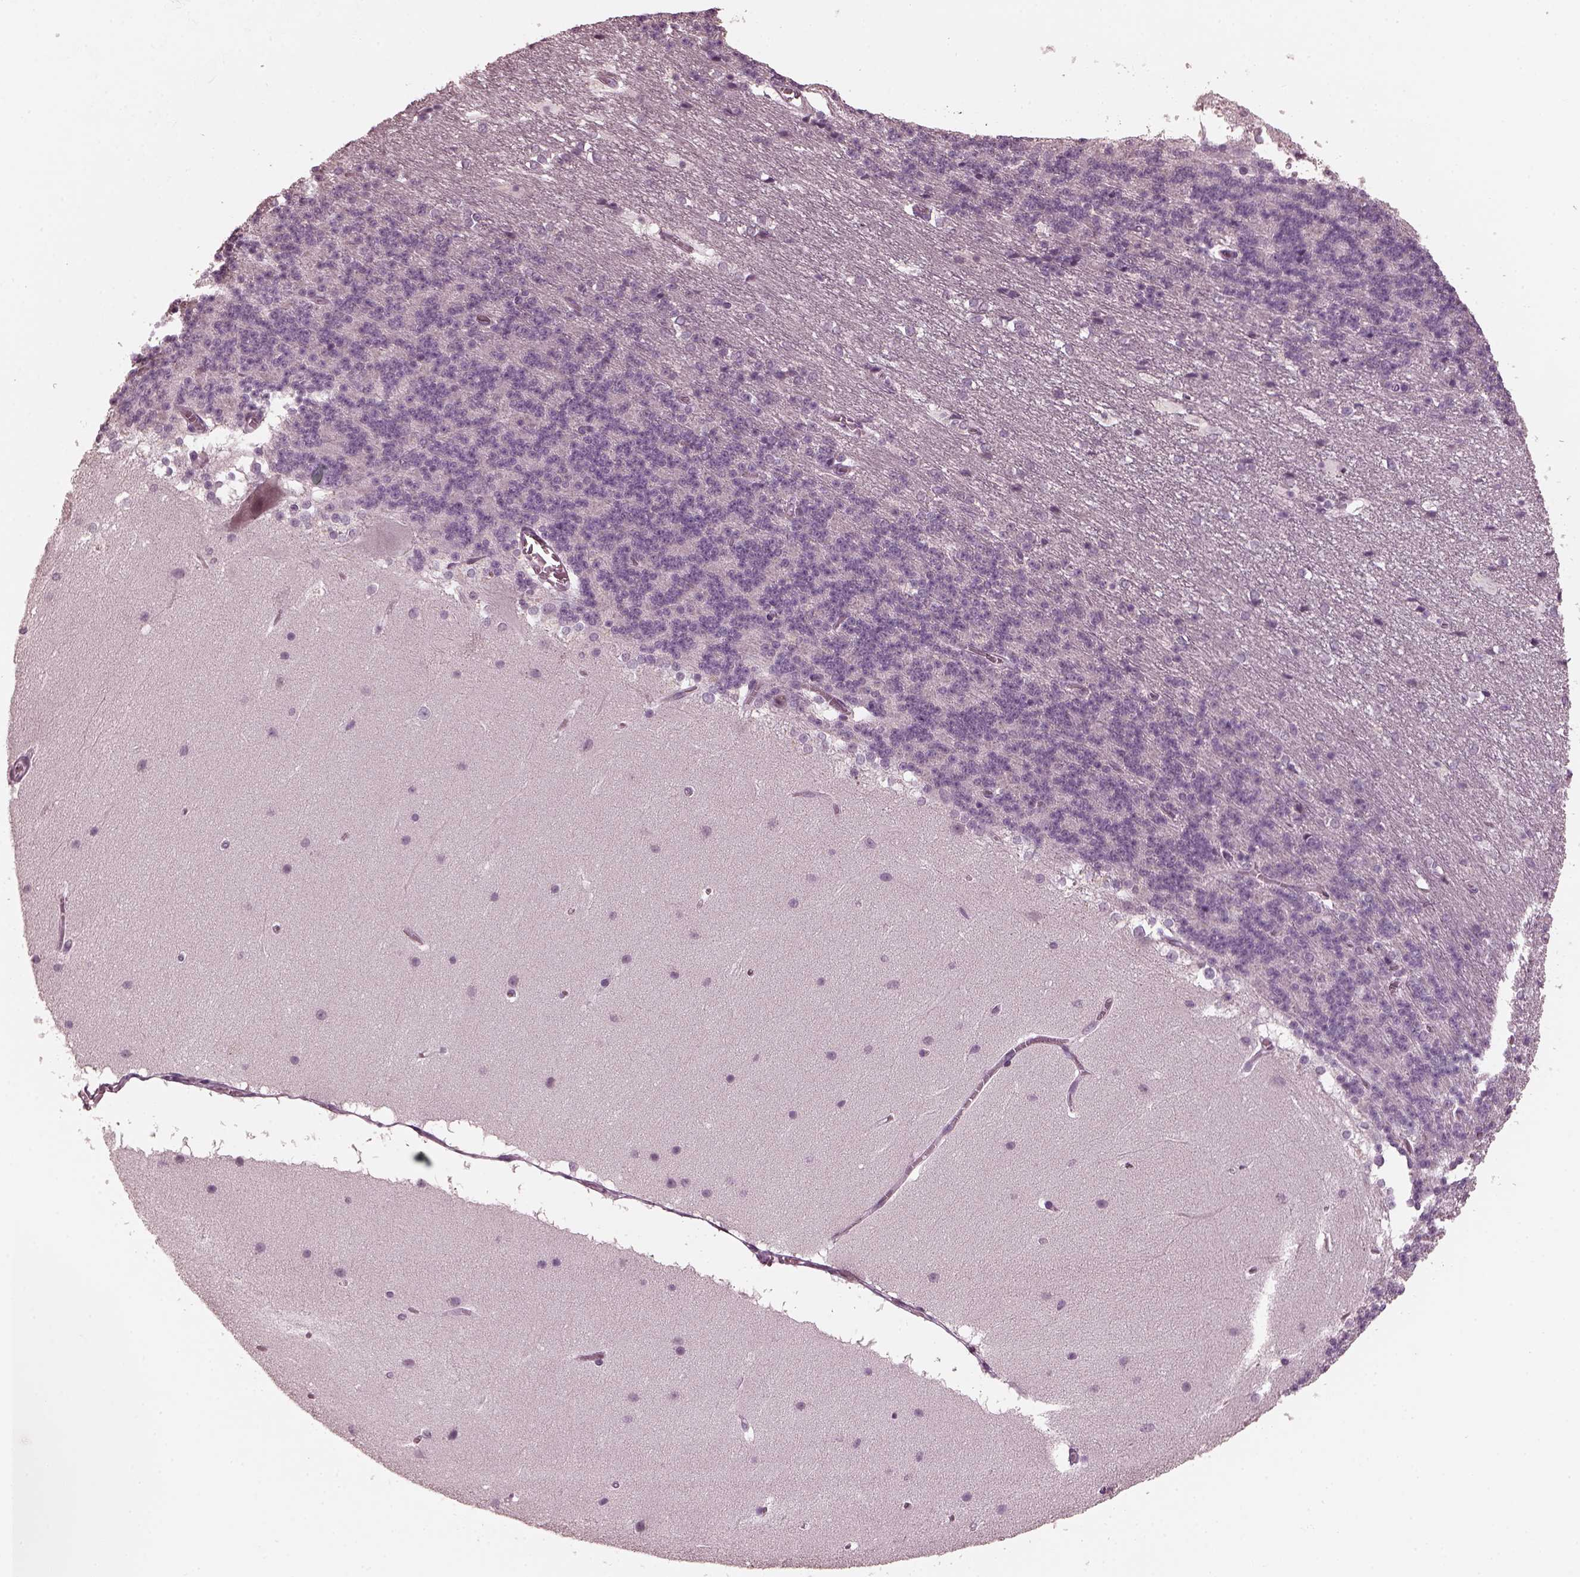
{"staining": {"intensity": "negative", "quantity": "none", "location": "none"}, "tissue": "cerebellum", "cell_type": "Cells in granular layer", "image_type": "normal", "snomed": [{"axis": "morphology", "description": "Normal tissue, NOS"}, {"axis": "topography", "description": "Cerebellum"}], "caption": "Cells in granular layer show no significant staining in unremarkable cerebellum. (Brightfield microscopy of DAB (3,3'-diaminobenzidine) immunohistochemistry at high magnification).", "gene": "RCVRN", "patient": {"sex": "female", "age": 19}}